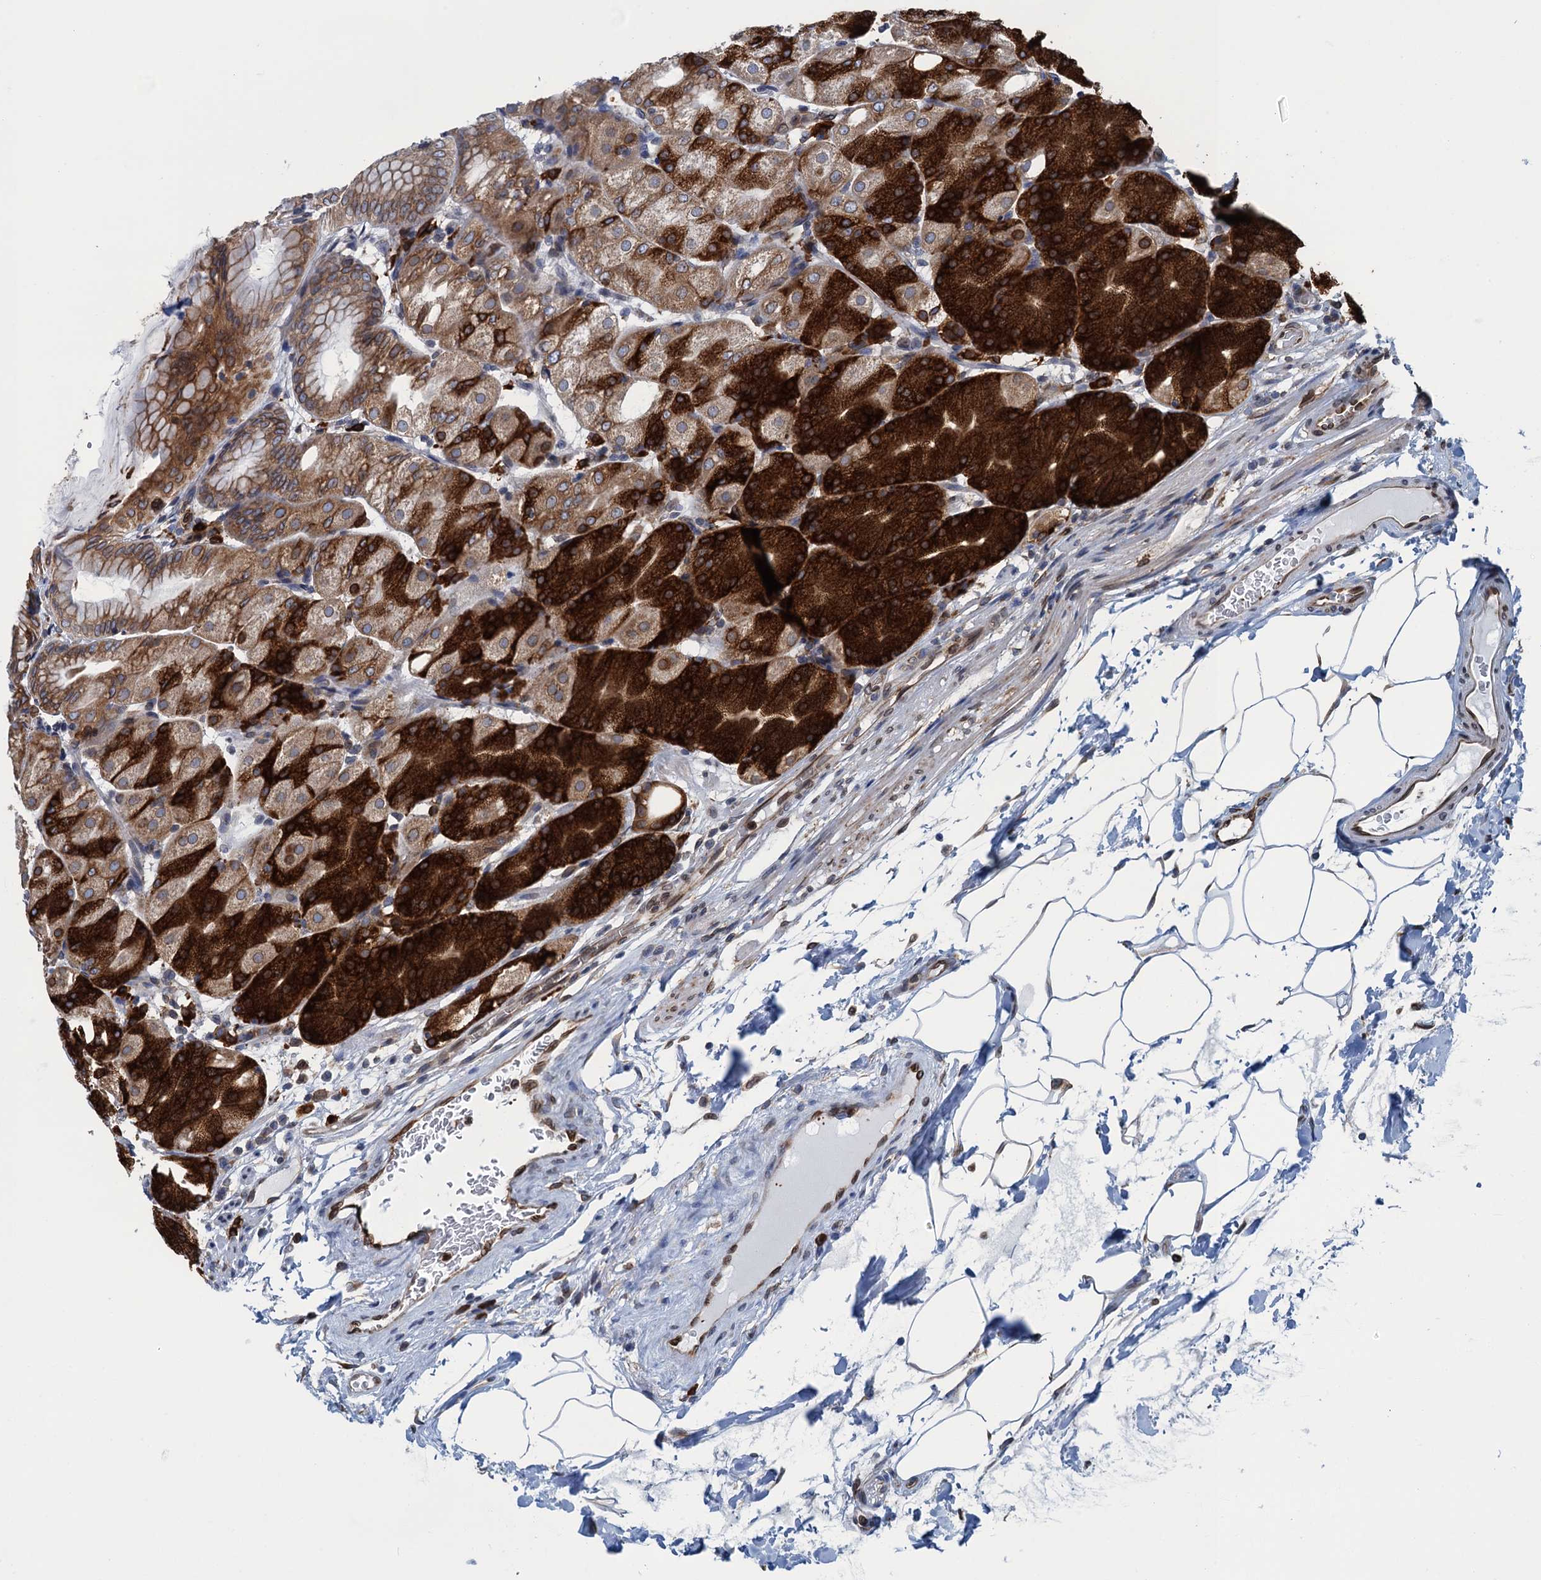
{"staining": {"intensity": "strong", "quantity": "25%-75%", "location": "cytoplasmic/membranous"}, "tissue": "stomach", "cell_type": "Glandular cells", "image_type": "normal", "snomed": [{"axis": "morphology", "description": "Normal tissue, NOS"}, {"axis": "topography", "description": "Stomach, upper"}, {"axis": "topography", "description": "Stomach, lower"}], "caption": "This is an image of immunohistochemistry (IHC) staining of unremarkable stomach, which shows strong staining in the cytoplasmic/membranous of glandular cells.", "gene": "TMEM205", "patient": {"sex": "male", "age": 62}}